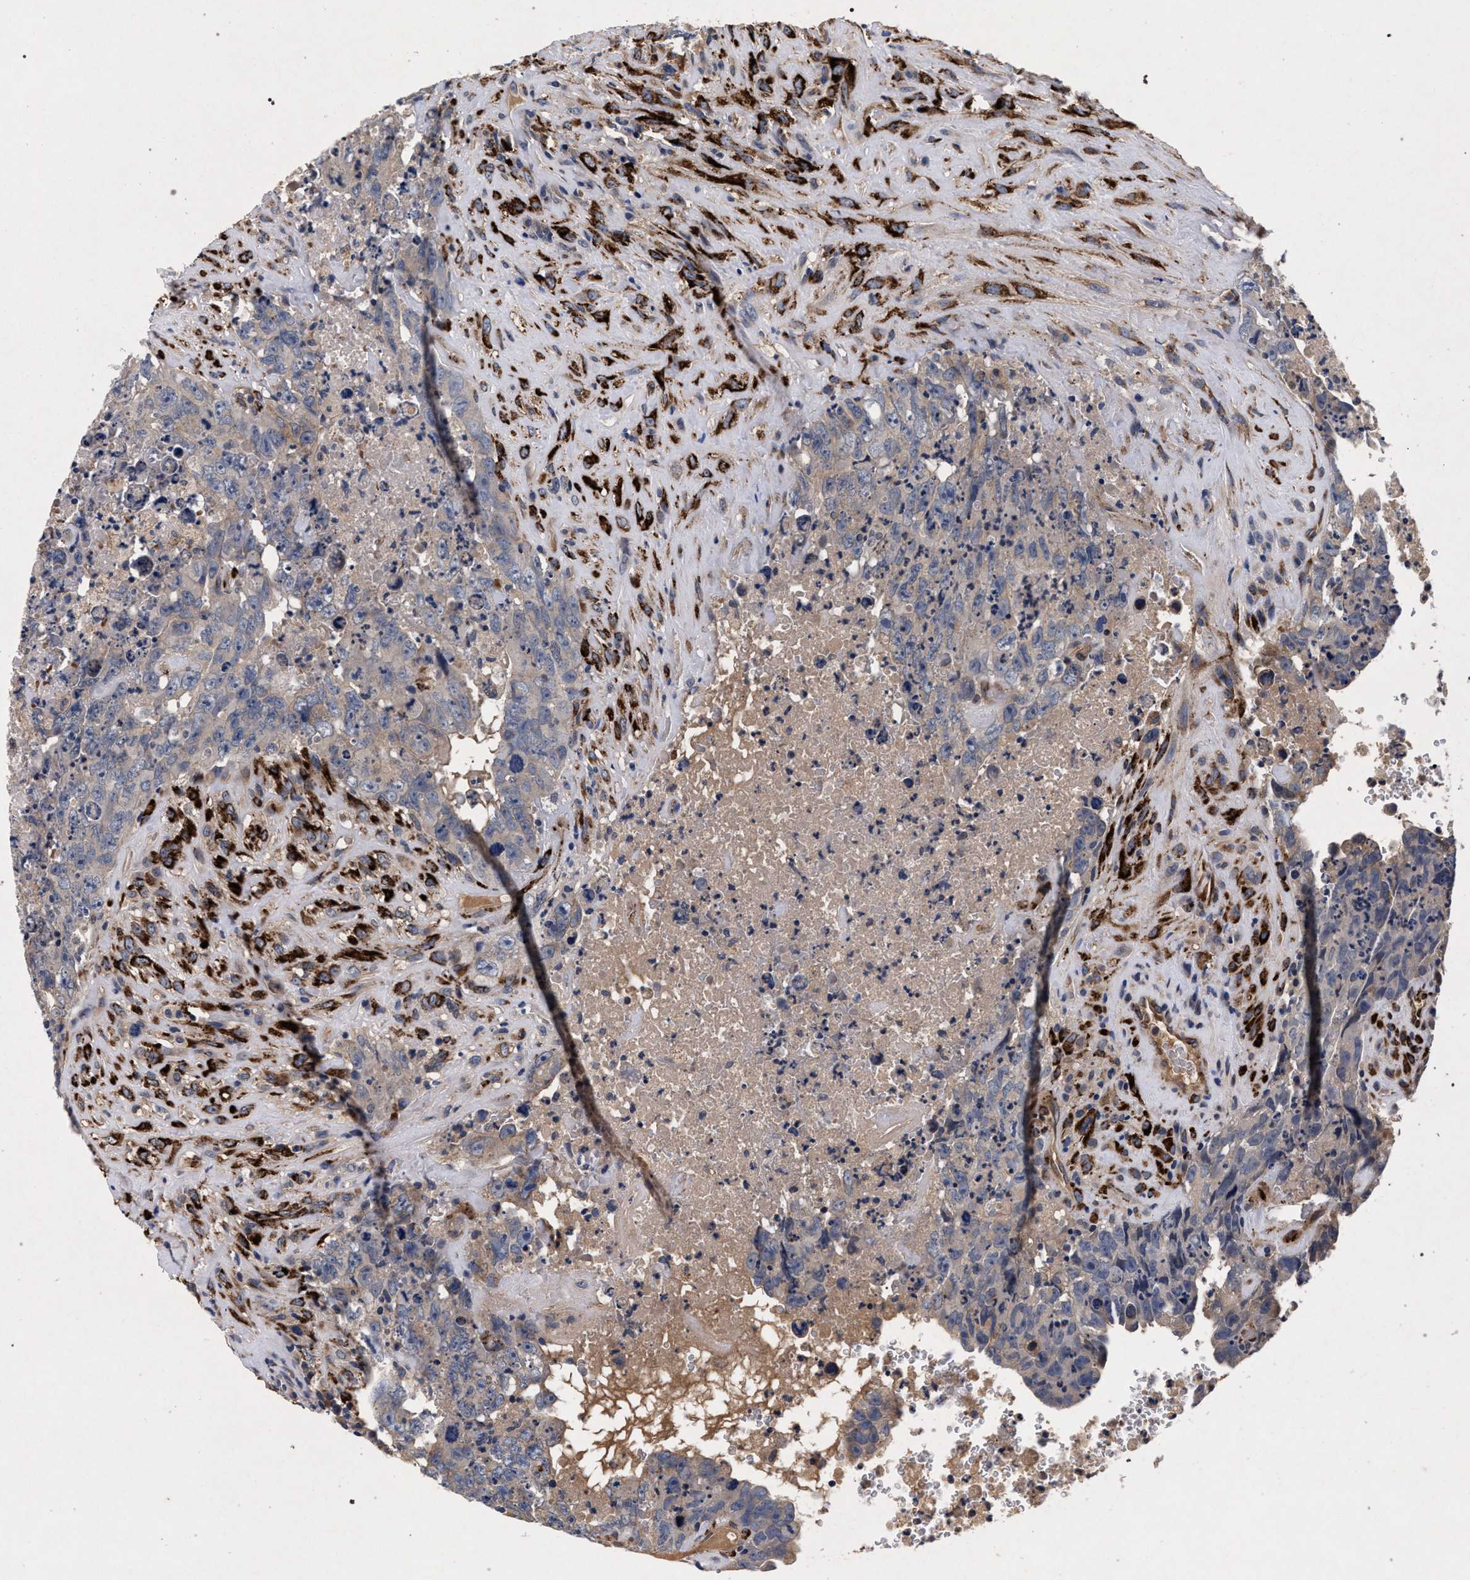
{"staining": {"intensity": "negative", "quantity": "none", "location": "none"}, "tissue": "testis cancer", "cell_type": "Tumor cells", "image_type": "cancer", "snomed": [{"axis": "morphology", "description": "Carcinoma, Embryonal, NOS"}, {"axis": "topography", "description": "Testis"}], "caption": "Histopathology image shows no significant protein positivity in tumor cells of embryonal carcinoma (testis).", "gene": "NEK7", "patient": {"sex": "male", "age": 32}}